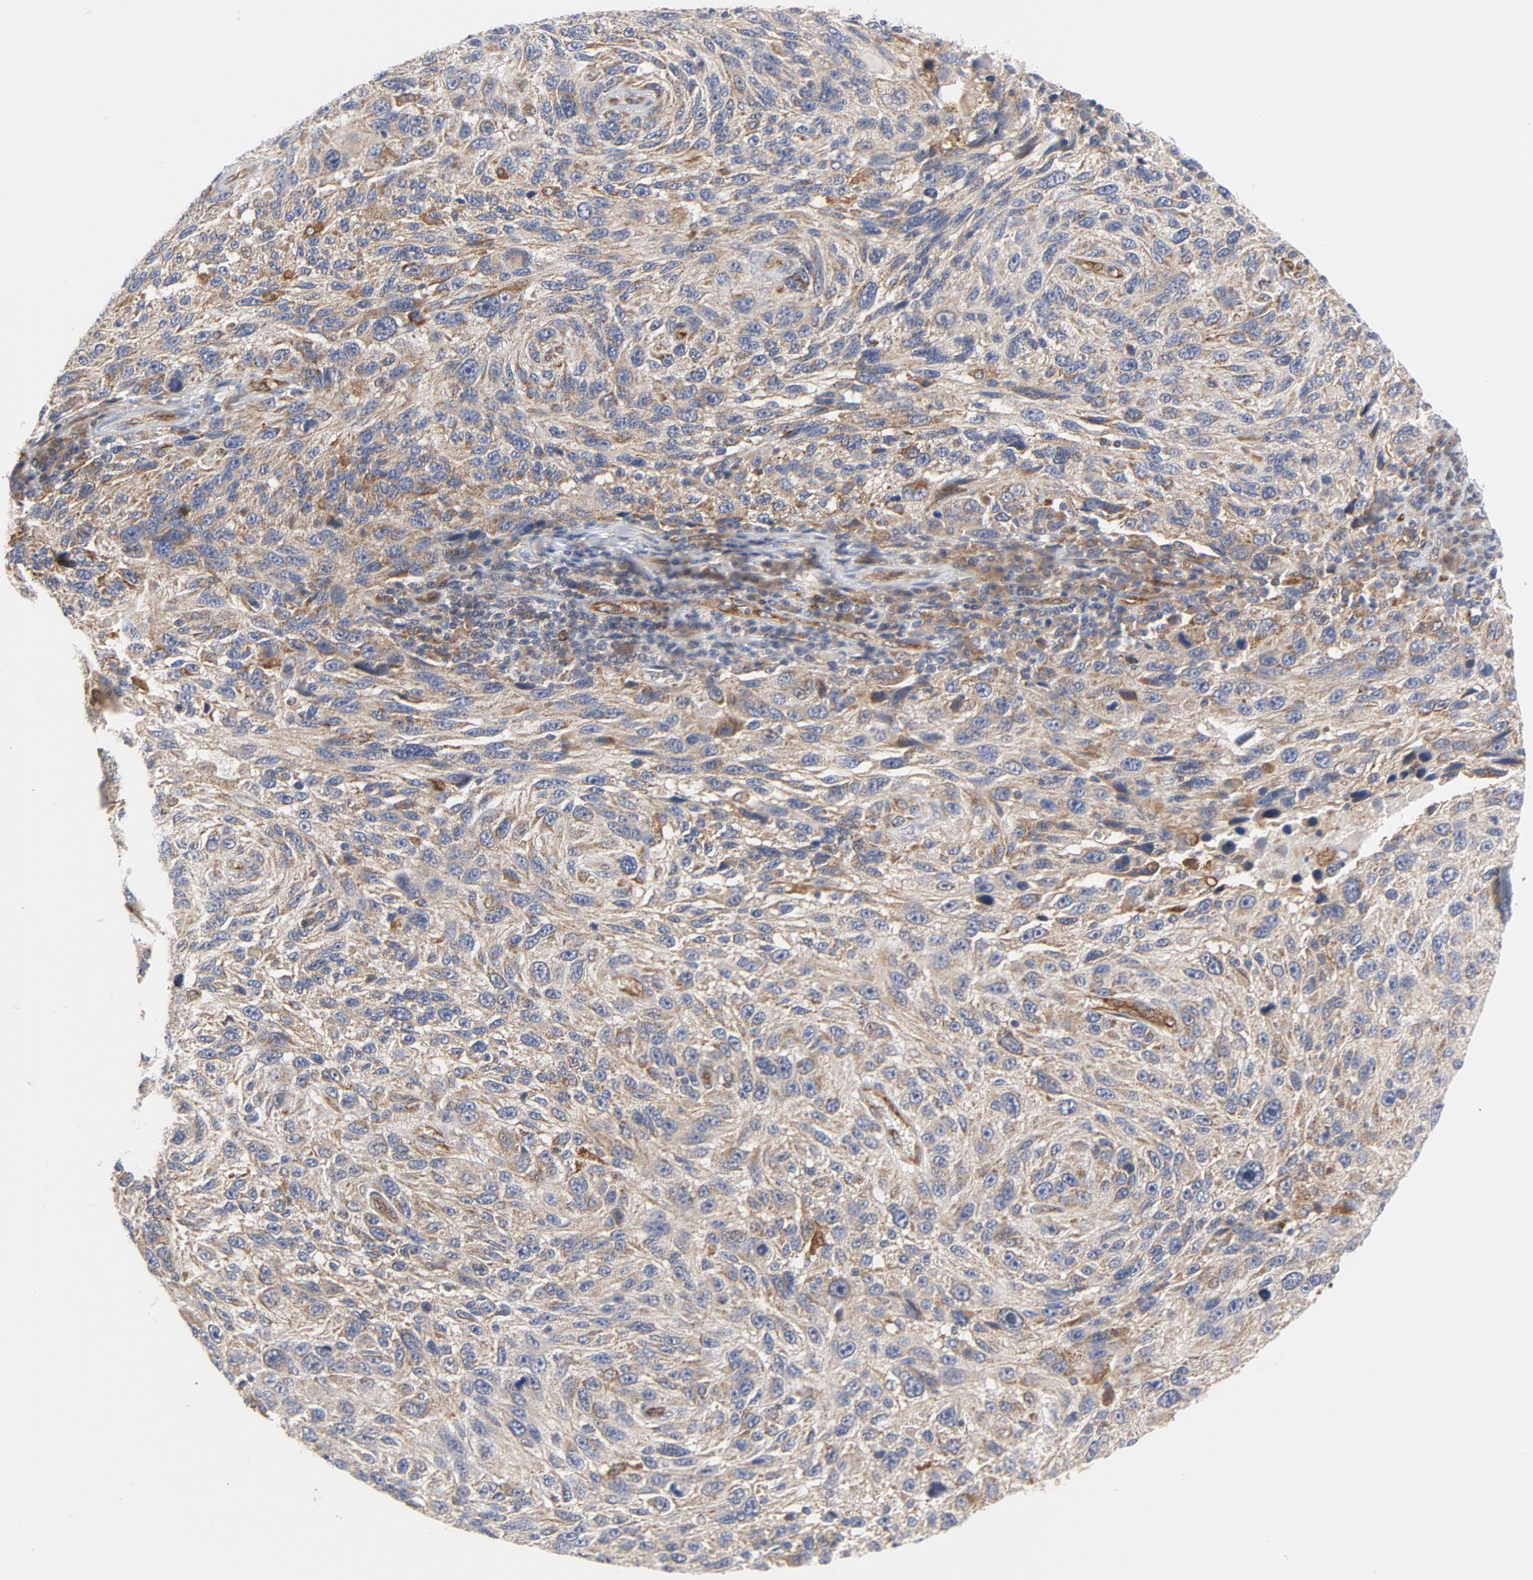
{"staining": {"intensity": "moderate", "quantity": ">75%", "location": "cytoplasmic/membranous"}, "tissue": "melanoma", "cell_type": "Tumor cells", "image_type": "cancer", "snomed": [{"axis": "morphology", "description": "Malignant melanoma, NOS"}, {"axis": "topography", "description": "Skin"}], "caption": "The image displays a brown stain indicating the presence of a protein in the cytoplasmic/membranous of tumor cells in malignant melanoma.", "gene": "RAPGEF4", "patient": {"sex": "male", "age": 53}}